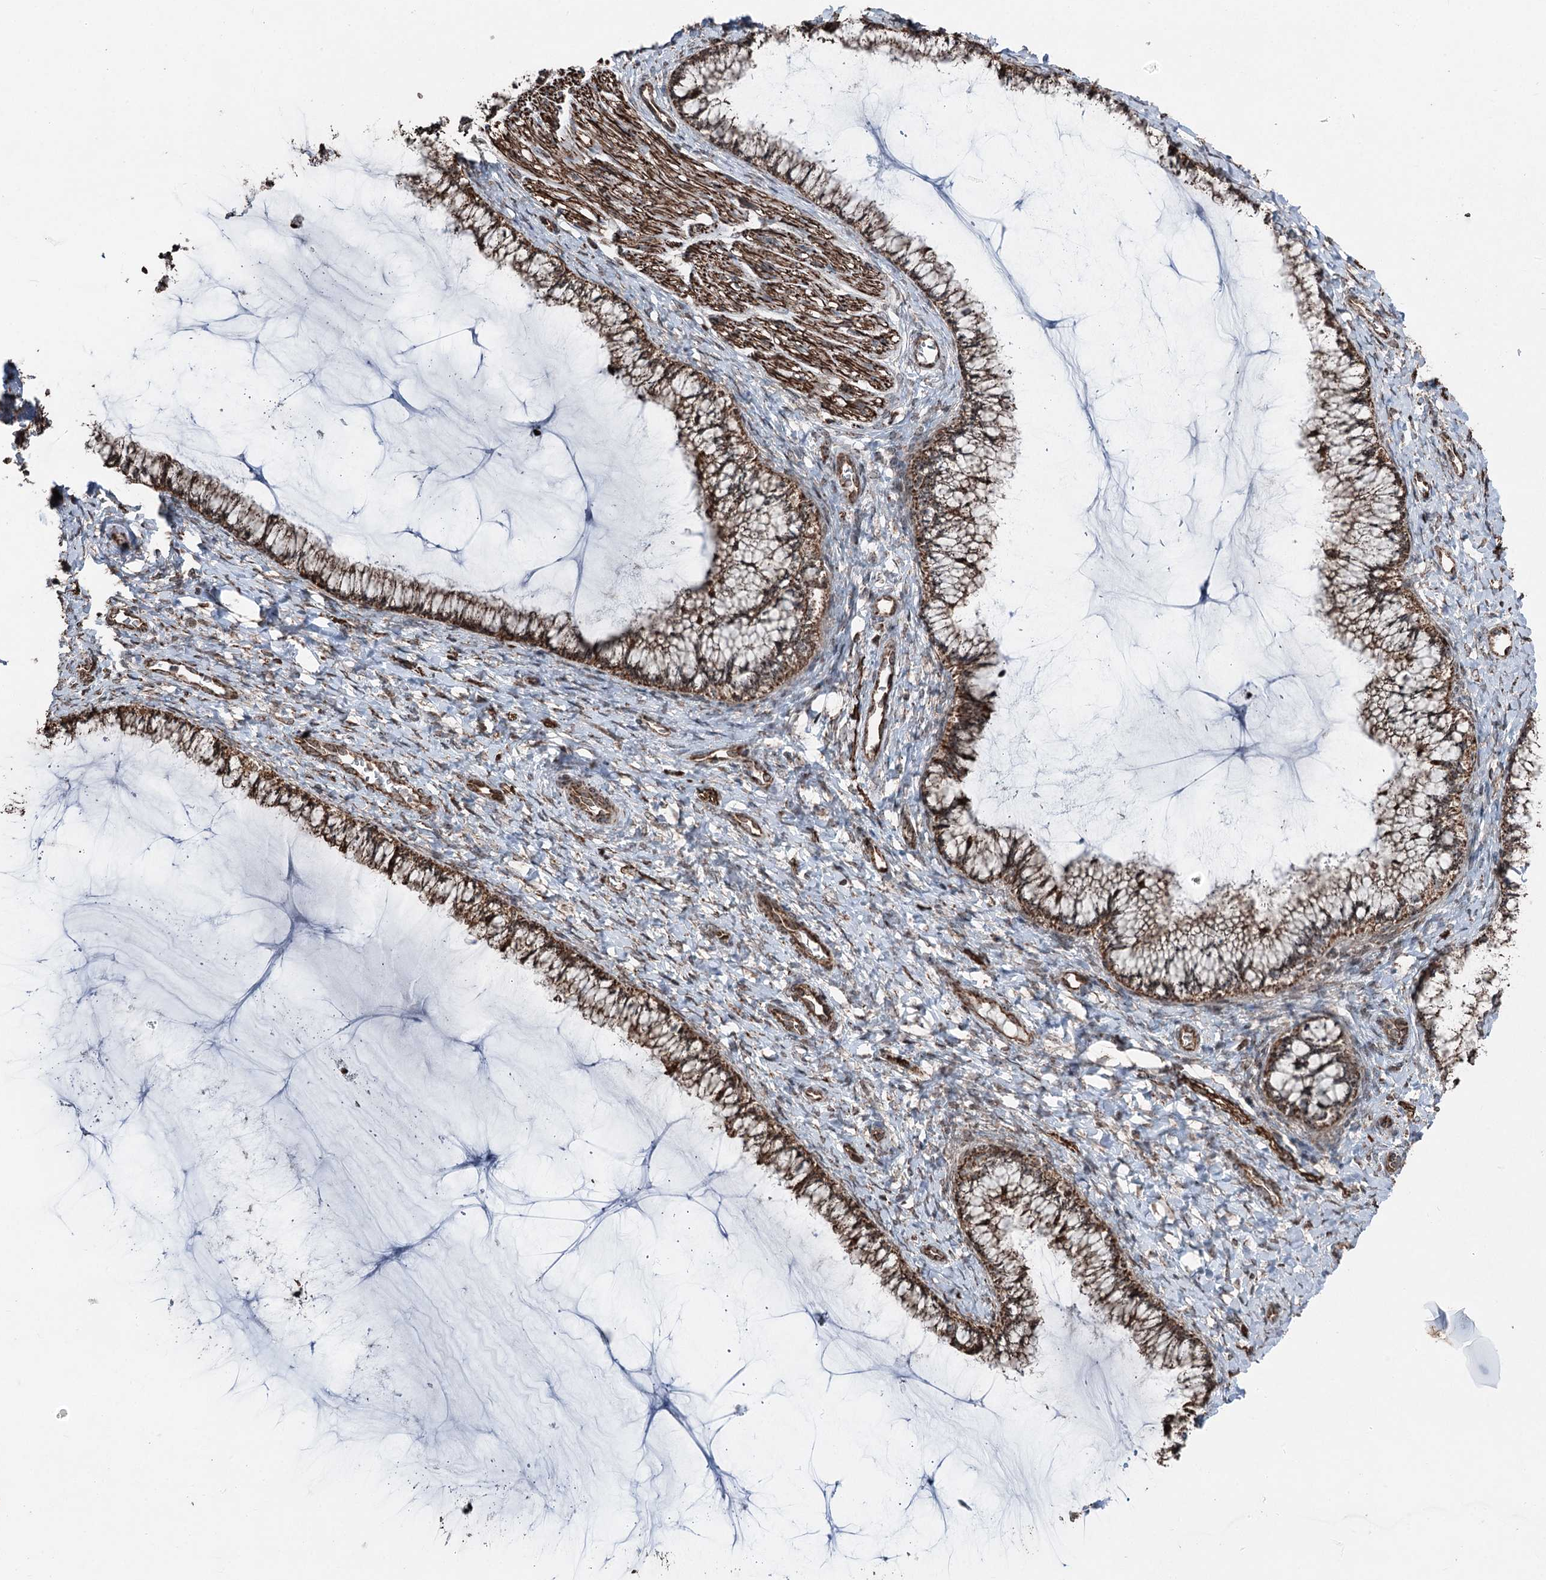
{"staining": {"intensity": "moderate", "quantity": ">75%", "location": "cytoplasmic/membranous"}, "tissue": "cervix", "cell_type": "Glandular cells", "image_type": "normal", "snomed": [{"axis": "morphology", "description": "Normal tissue, NOS"}, {"axis": "morphology", "description": "Adenocarcinoma, NOS"}, {"axis": "topography", "description": "Cervix"}], "caption": "A medium amount of moderate cytoplasmic/membranous expression is seen in about >75% of glandular cells in benign cervix.", "gene": "STEEP1", "patient": {"sex": "female", "age": 29}}